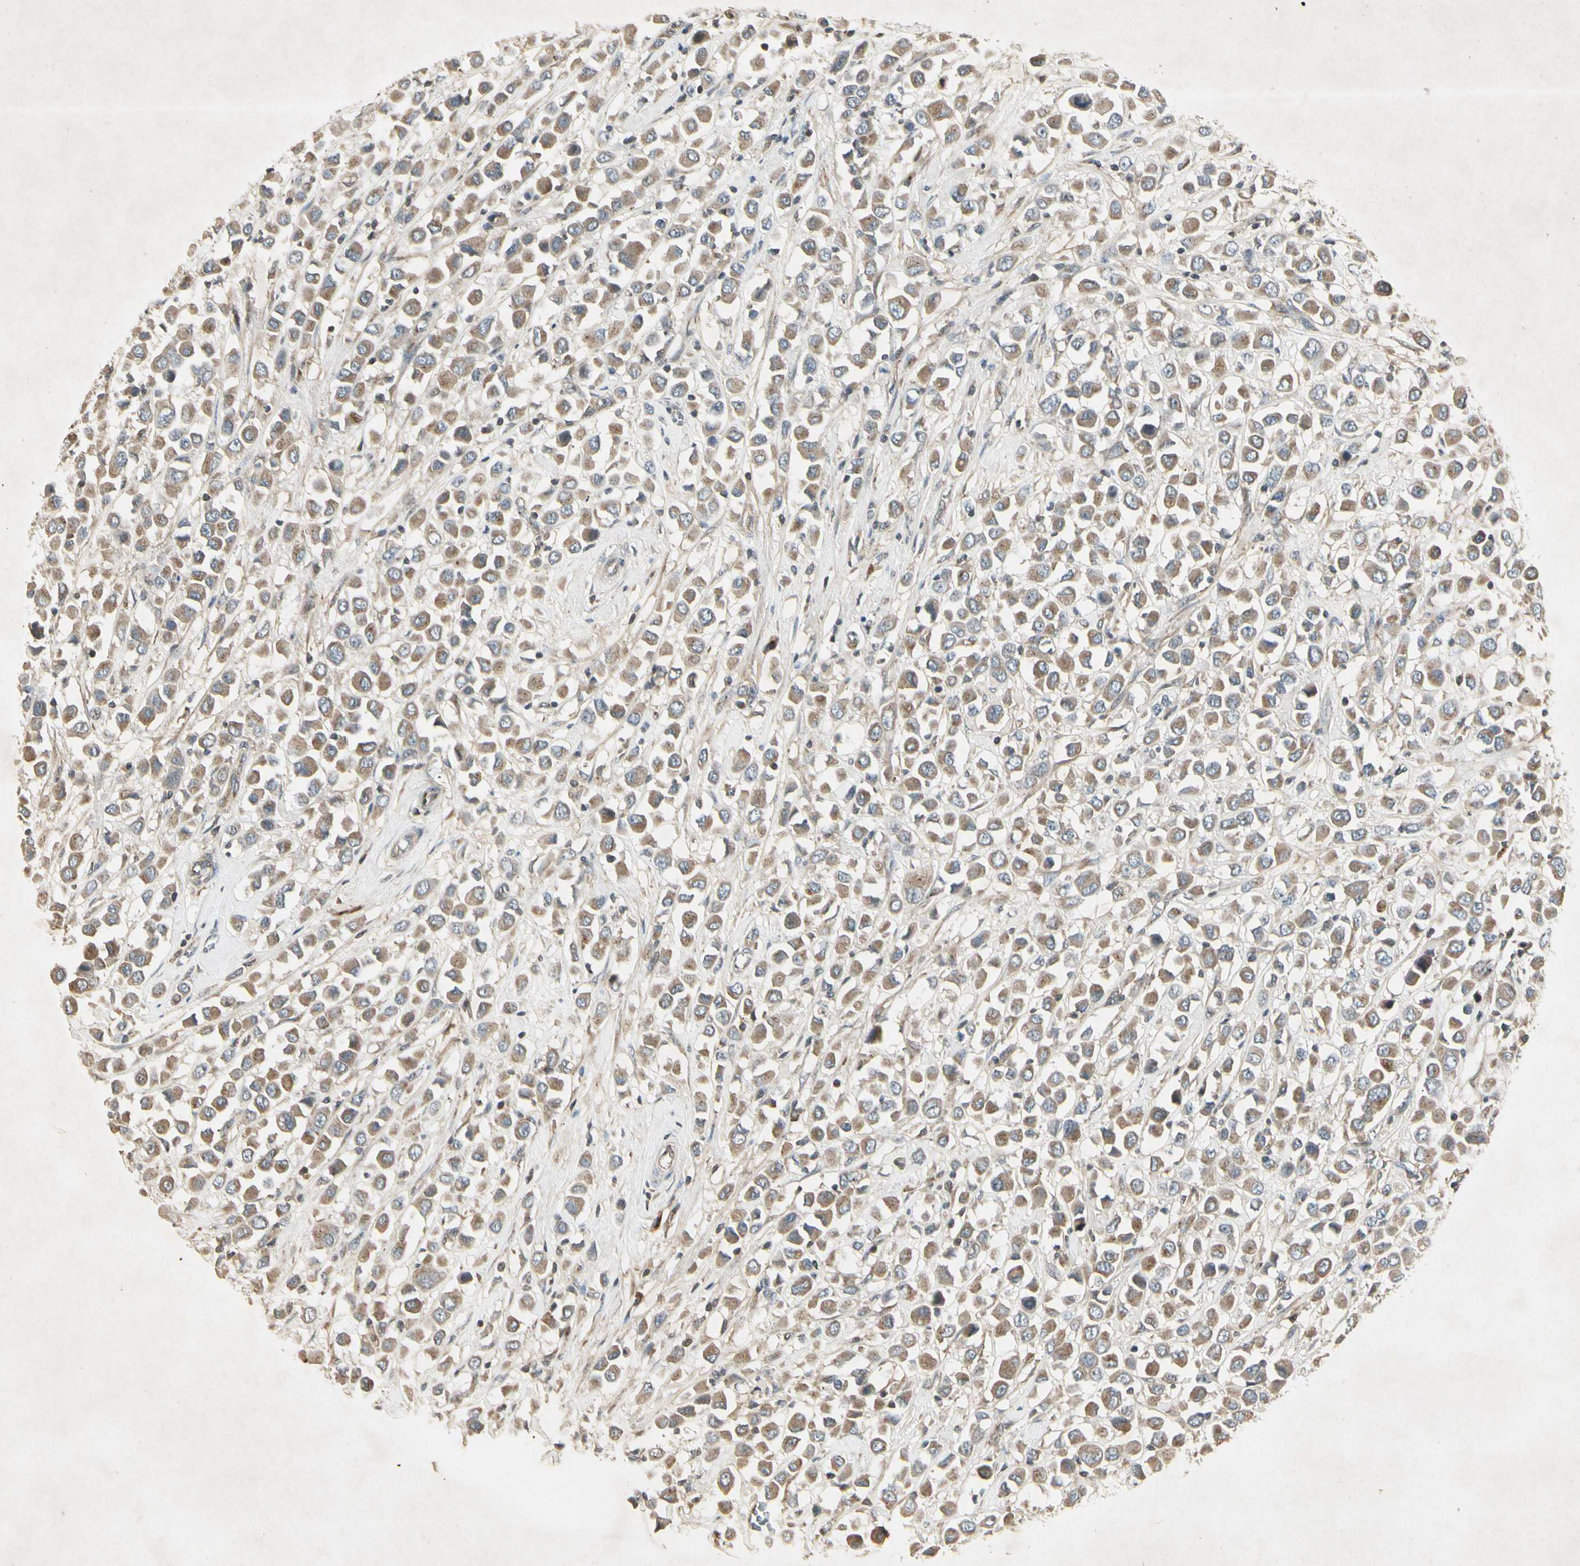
{"staining": {"intensity": "weak", "quantity": ">75%", "location": "cytoplasmic/membranous"}, "tissue": "breast cancer", "cell_type": "Tumor cells", "image_type": "cancer", "snomed": [{"axis": "morphology", "description": "Duct carcinoma"}, {"axis": "topography", "description": "Breast"}], "caption": "This image displays IHC staining of breast cancer, with low weak cytoplasmic/membranous positivity in approximately >75% of tumor cells.", "gene": "TEK", "patient": {"sex": "female", "age": 61}}